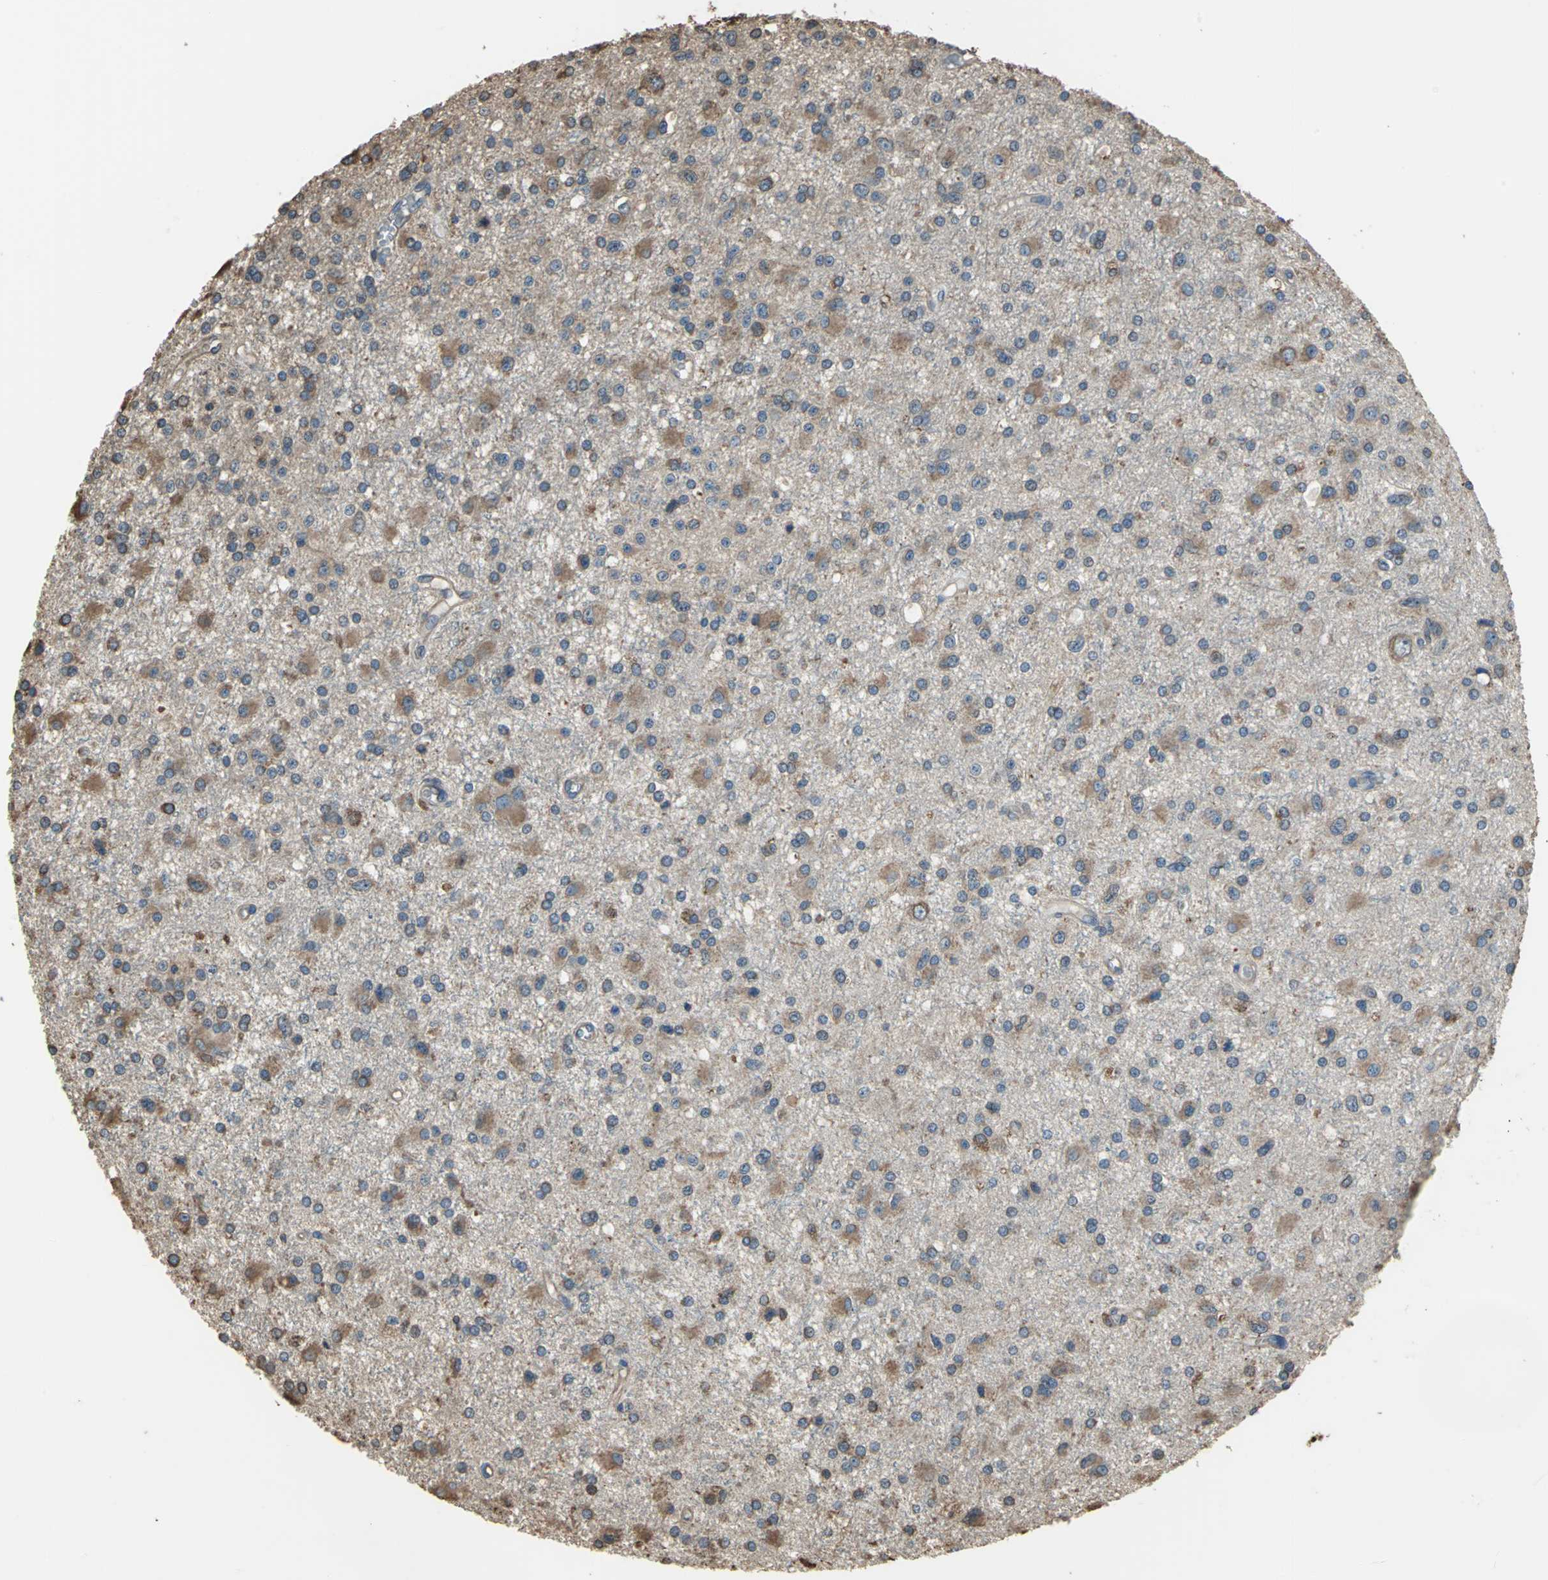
{"staining": {"intensity": "moderate", "quantity": ">75%", "location": "cytoplasmic/membranous"}, "tissue": "glioma", "cell_type": "Tumor cells", "image_type": "cancer", "snomed": [{"axis": "morphology", "description": "Glioma, malignant, Low grade"}, {"axis": "topography", "description": "Brain"}], "caption": "Glioma tissue shows moderate cytoplasmic/membranous staining in about >75% of tumor cells (brown staining indicates protein expression, while blue staining denotes nuclei).", "gene": "GPANK1", "patient": {"sex": "male", "age": 58}}